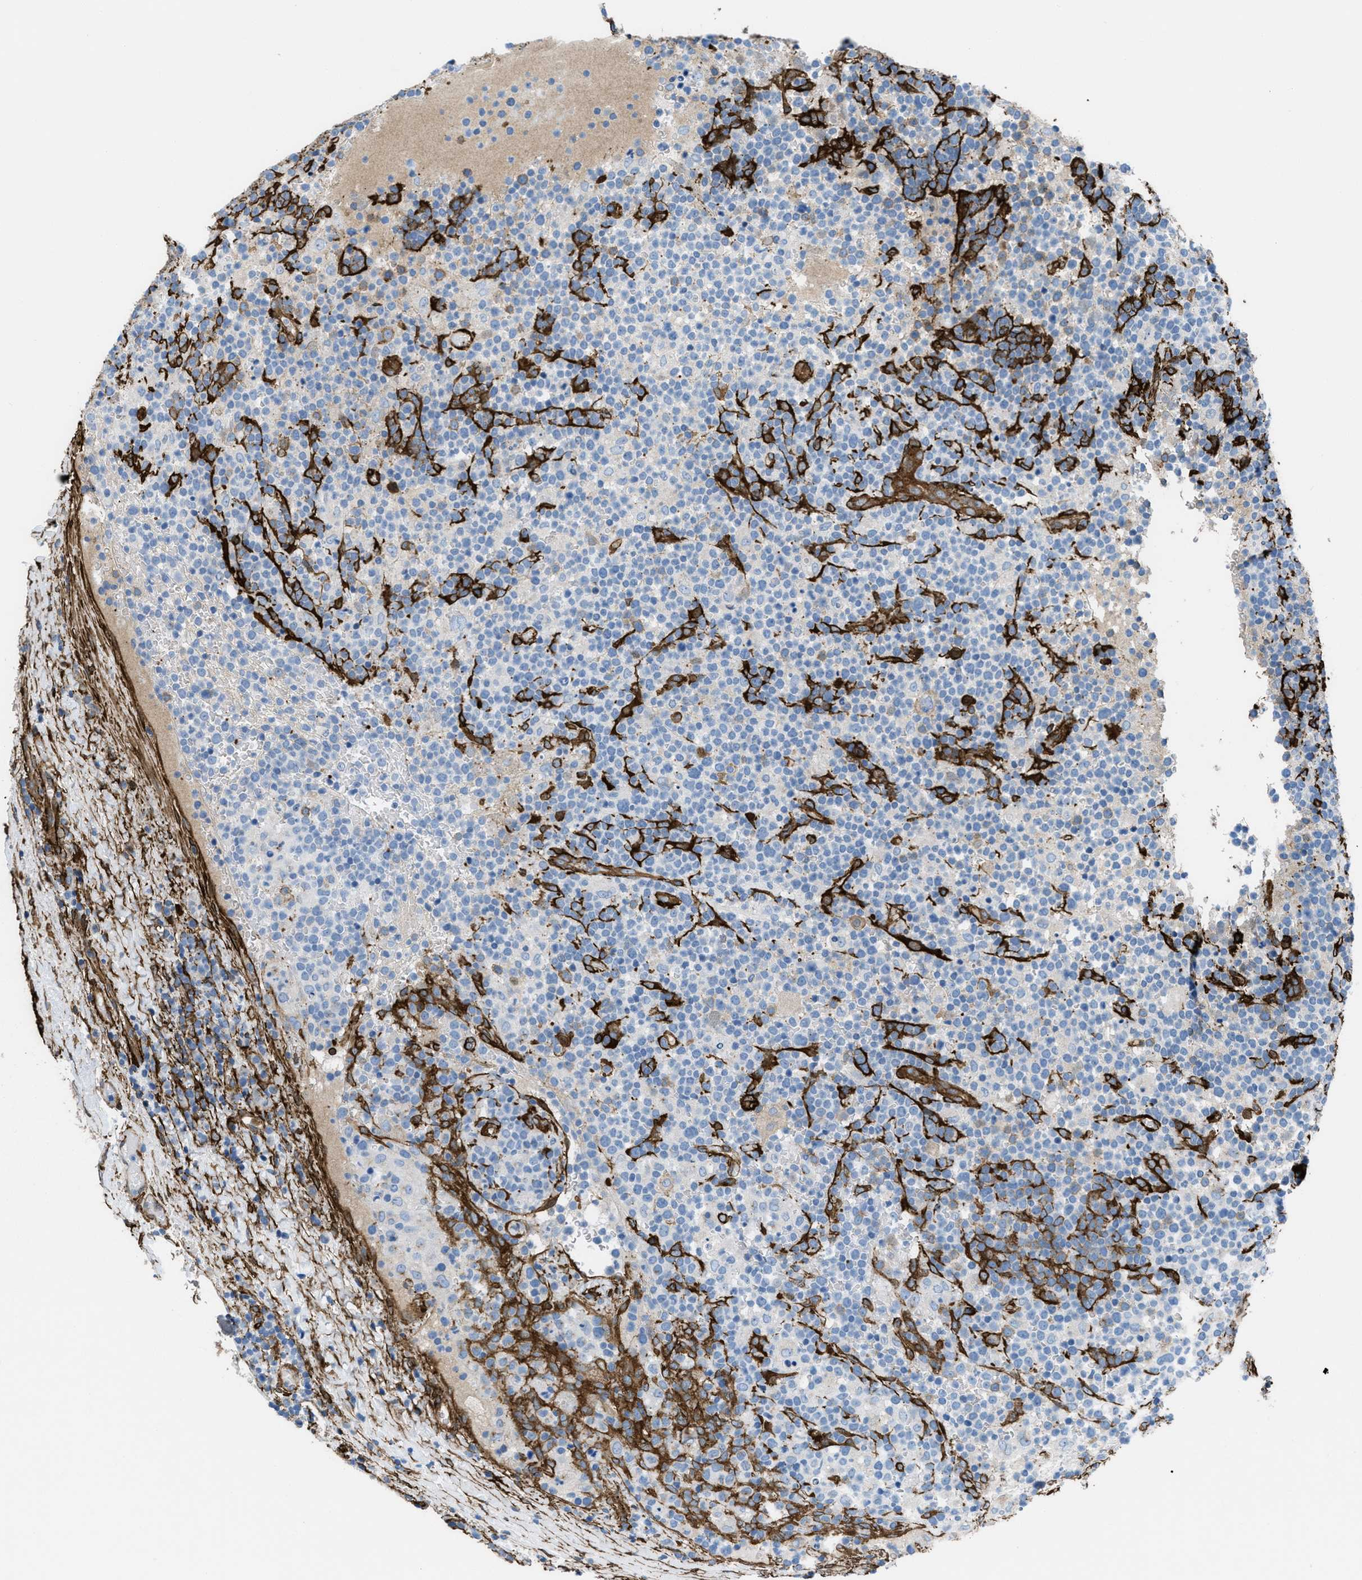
{"staining": {"intensity": "negative", "quantity": "none", "location": "none"}, "tissue": "lymphoma", "cell_type": "Tumor cells", "image_type": "cancer", "snomed": [{"axis": "morphology", "description": "Malignant lymphoma, non-Hodgkin's type, High grade"}, {"axis": "topography", "description": "Lymph node"}], "caption": "Tumor cells show no significant protein positivity in malignant lymphoma, non-Hodgkin's type (high-grade).", "gene": "CALD1", "patient": {"sex": "male", "age": 61}}